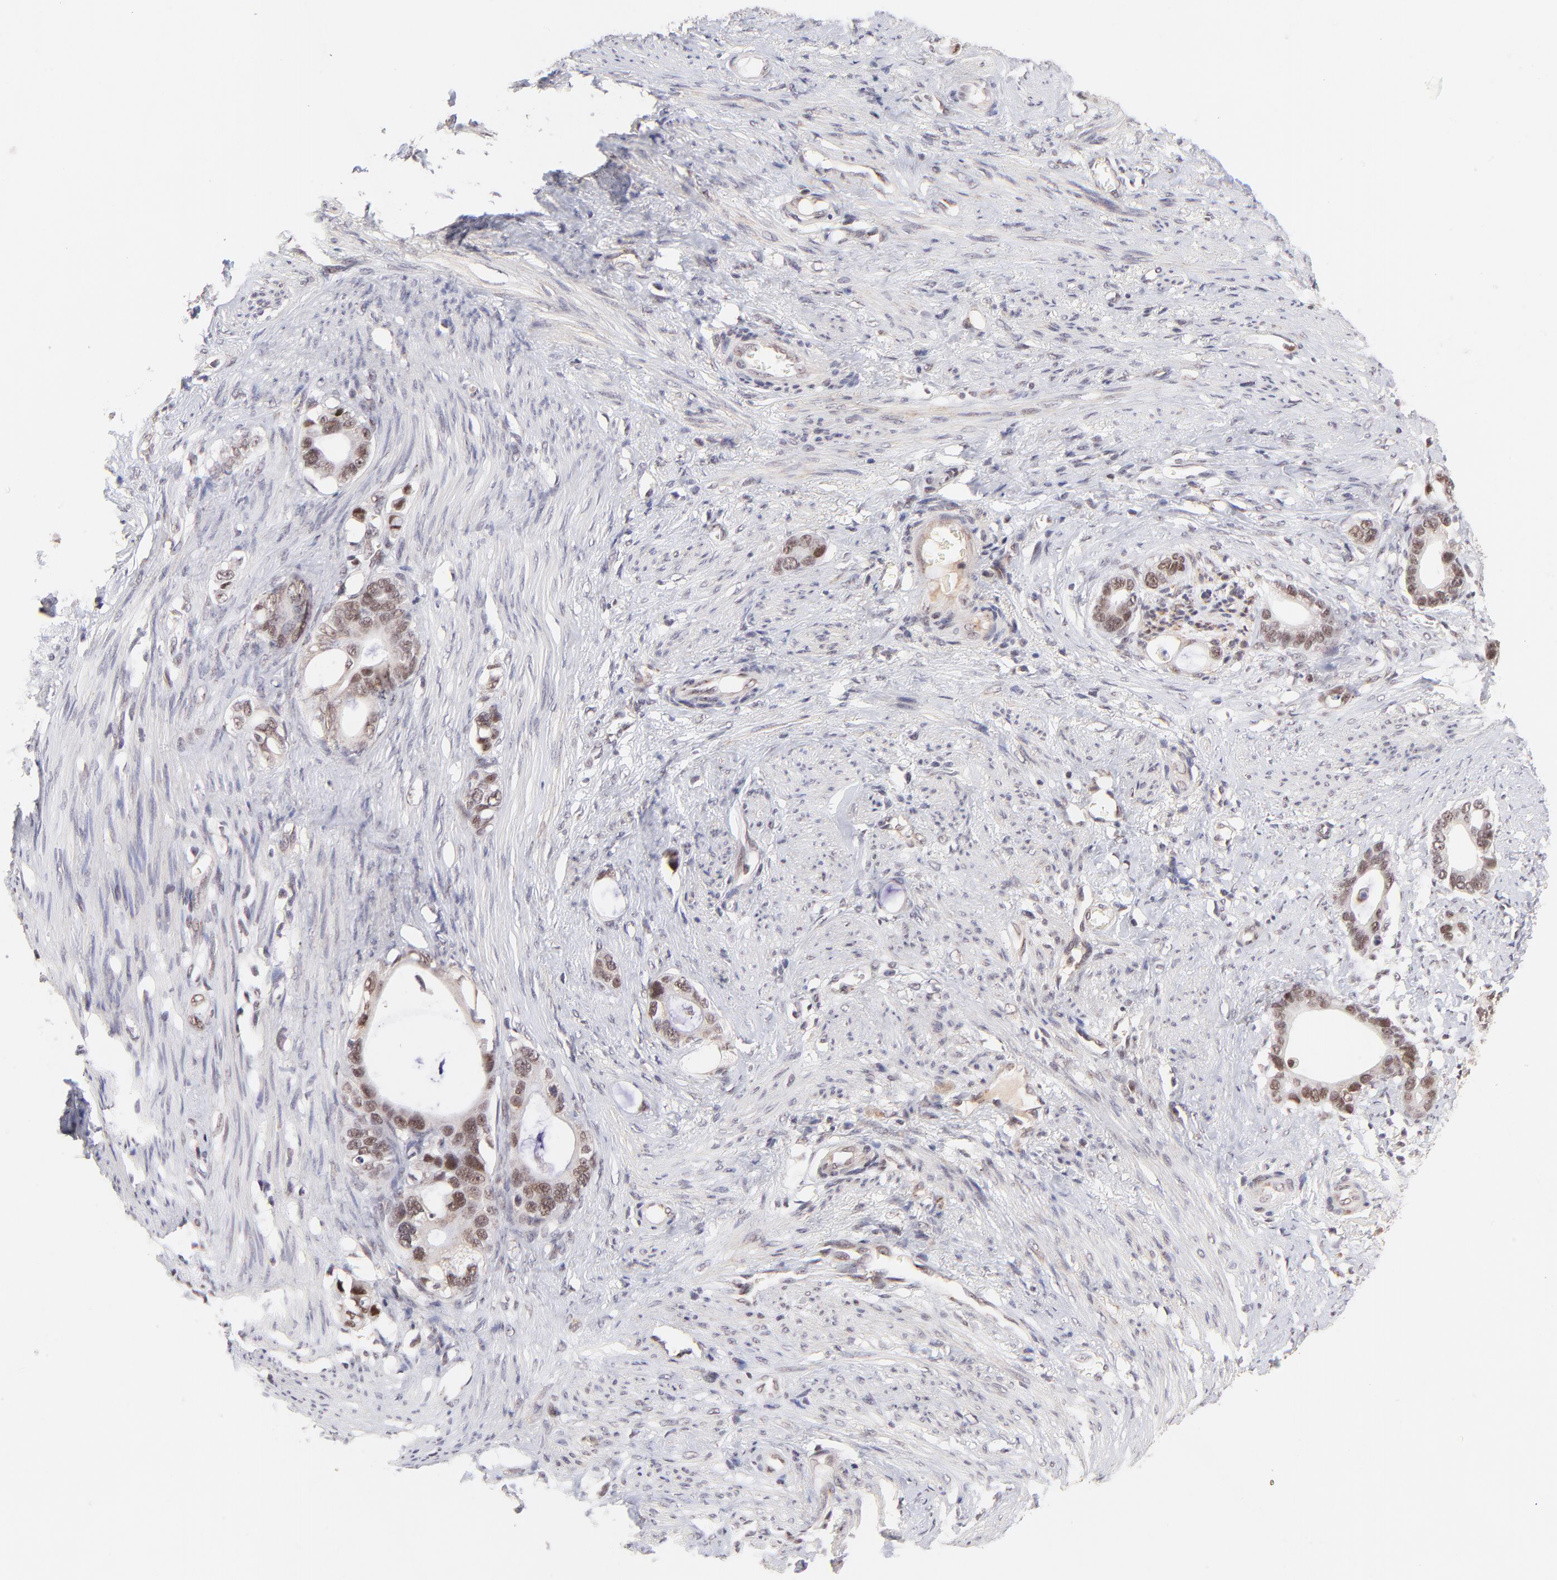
{"staining": {"intensity": "moderate", "quantity": ">75%", "location": "nuclear"}, "tissue": "stomach cancer", "cell_type": "Tumor cells", "image_type": "cancer", "snomed": [{"axis": "morphology", "description": "Adenocarcinoma, NOS"}, {"axis": "topography", "description": "Stomach"}], "caption": "Protein expression analysis of human stomach cancer (adenocarcinoma) reveals moderate nuclear staining in approximately >75% of tumor cells.", "gene": "MED12", "patient": {"sex": "female", "age": 75}}